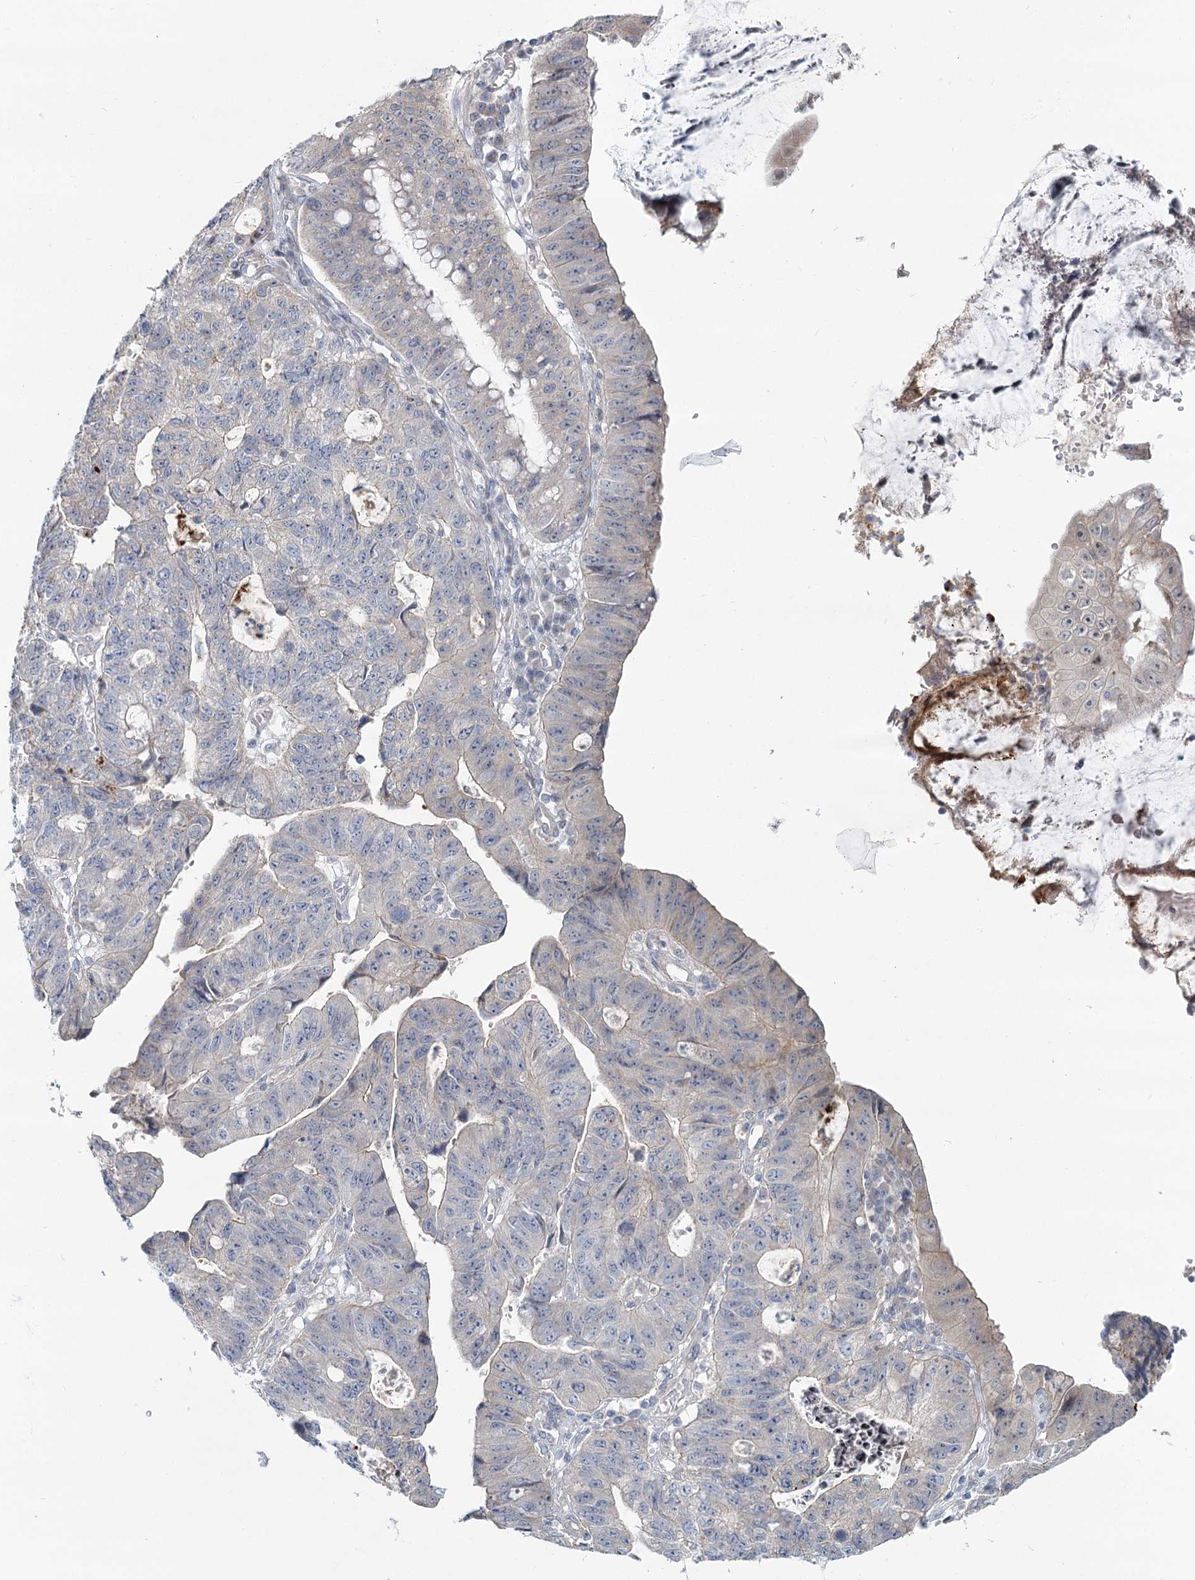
{"staining": {"intensity": "negative", "quantity": "none", "location": "none"}, "tissue": "stomach cancer", "cell_type": "Tumor cells", "image_type": "cancer", "snomed": [{"axis": "morphology", "description": "Adenocarcinoma, NOS"}, {"axis": "topography", "description": "Stomach"}], "caption": "DAB (3,3'-diaminobenzidine) immunohistochemical staining of stomach cancer (adenocarcinoma) demonstrates no significant staining in tumor cells.", "gene": "SPINK13", "patient": {"sex": "male", "age": 59}}